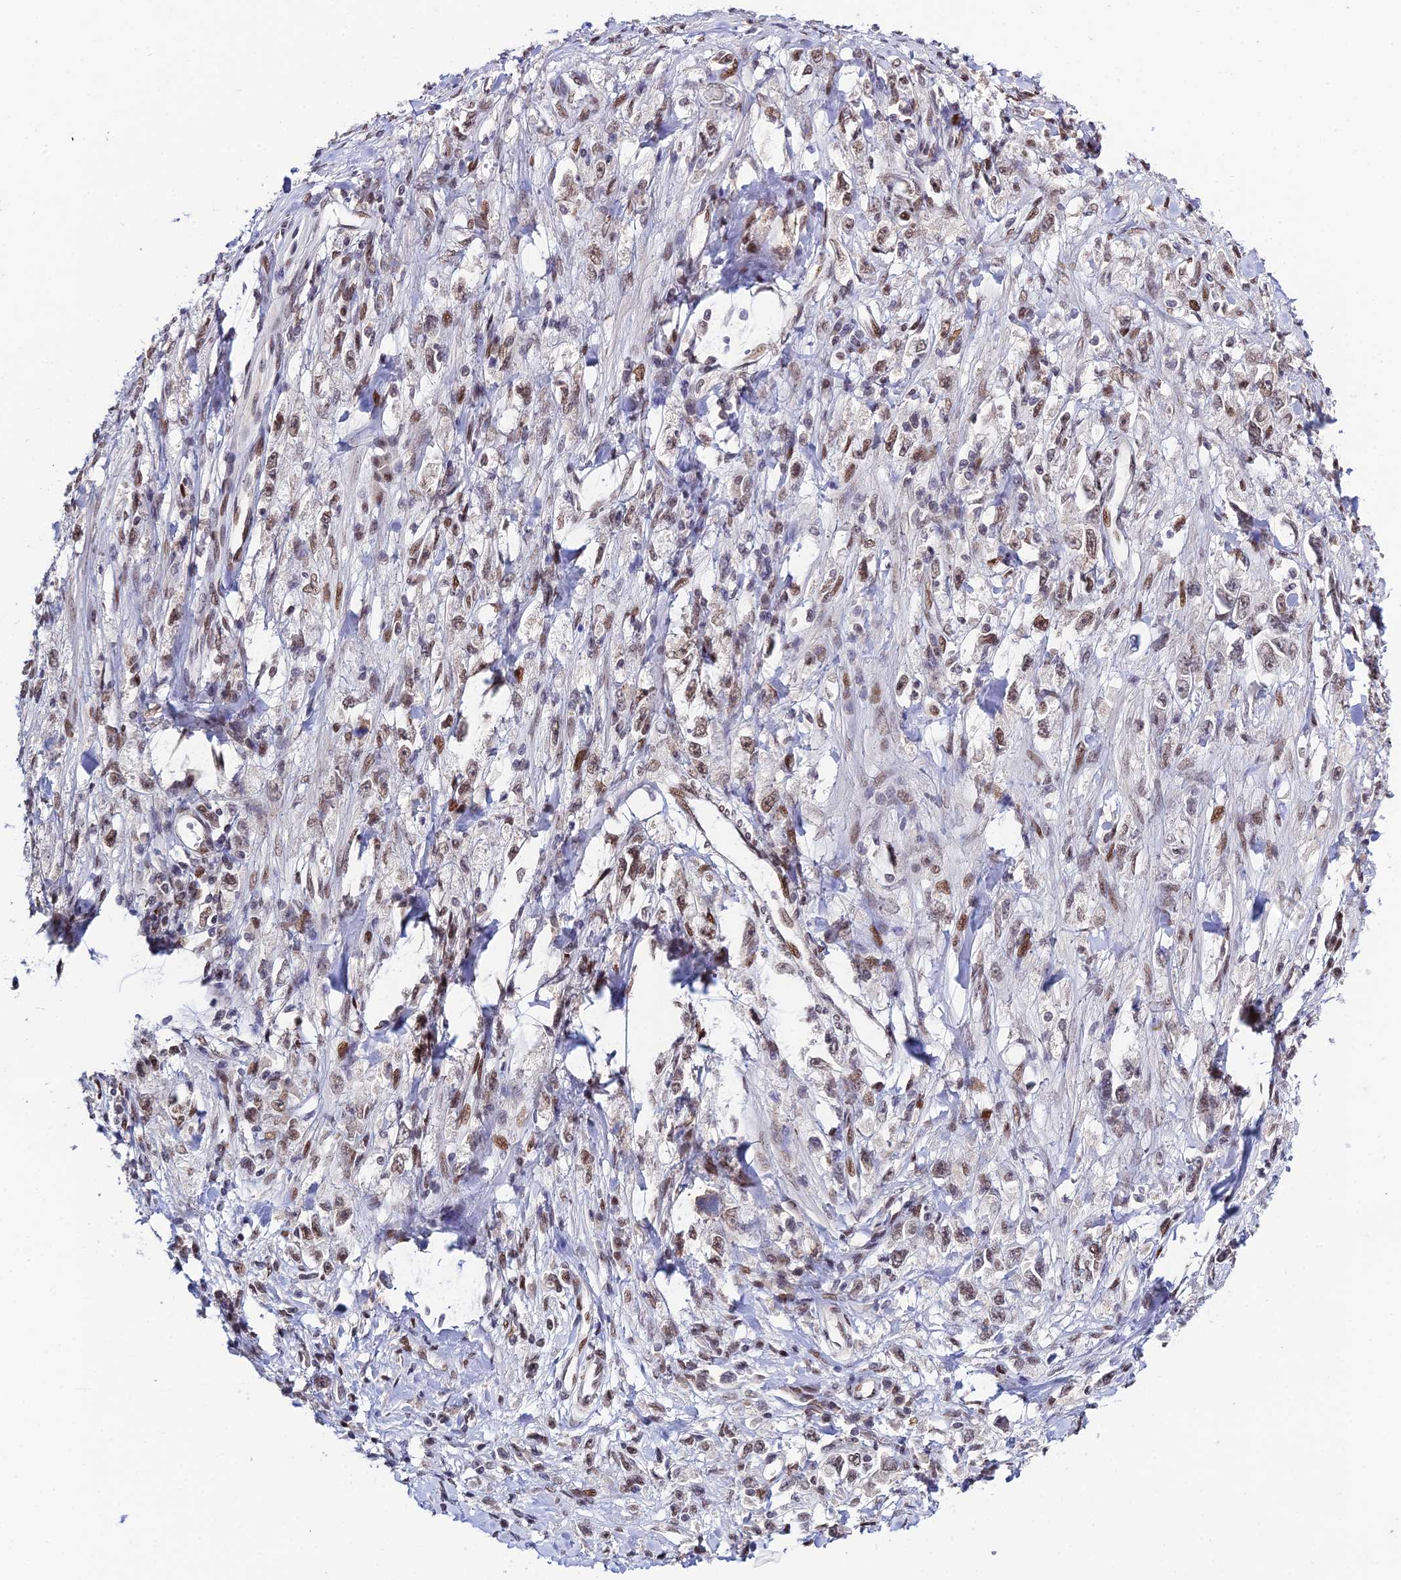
{"staining": {"intensity": "weak", "quantity": "25%-75%", "location": "nuclear"}, "tissue": "stomach cancer", "cell_type": "Tumor cells", "image_type": "cancer", "snomed": [{"axis": "morphology", "description": "Adenocarcinoma, NOS"}, {"axis": "topography", "description": "Stomach"}], "caption": "Brown immunohistochemical staining in human stomach cancer (adenocarcinoma) shows weak nuclear expression in about 25%-75% of tumor cells.", "gene": "SYT15", "patient": {"sex": "female", "age": 59}}